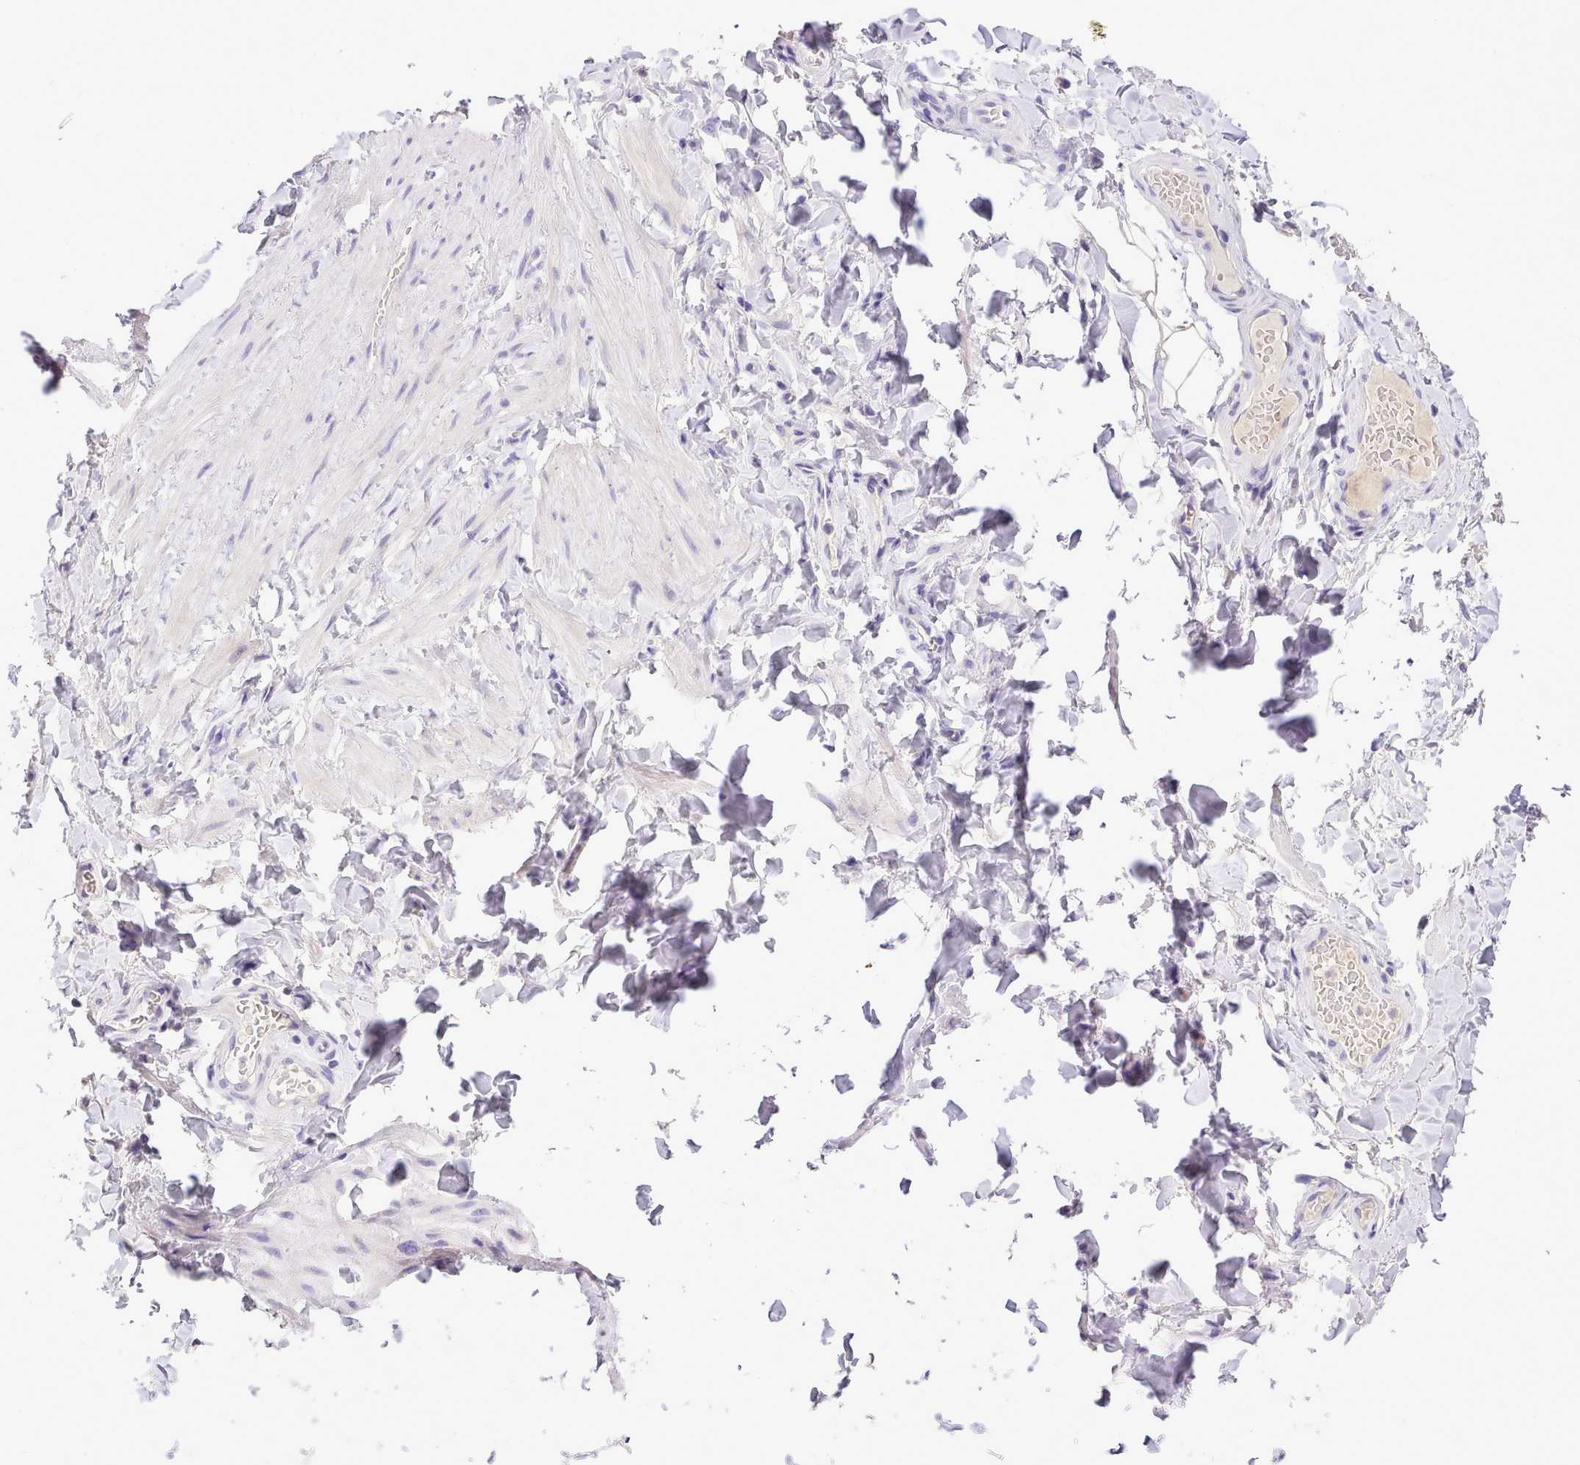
{"staining": {"intensity": "negative", "quantity": "none", "location": "none"}, "tissue": "adipose tissue", "cell_type": "Adipocytes", "image_type": "normal", "snomed": [{"axis": "morphology", "description": "Normal tissue, NOS"}, {"axis": "topography", "description": "Soft tissue"}, {"axis": "topography", "description": "Vascular tissue"}], "caption": "Adipose tissue stained for a protein using immunohistochemistry shows no staining adipocytes.", "gene": "FAM83E", "patient": {"sex": "male", "age": 54}}